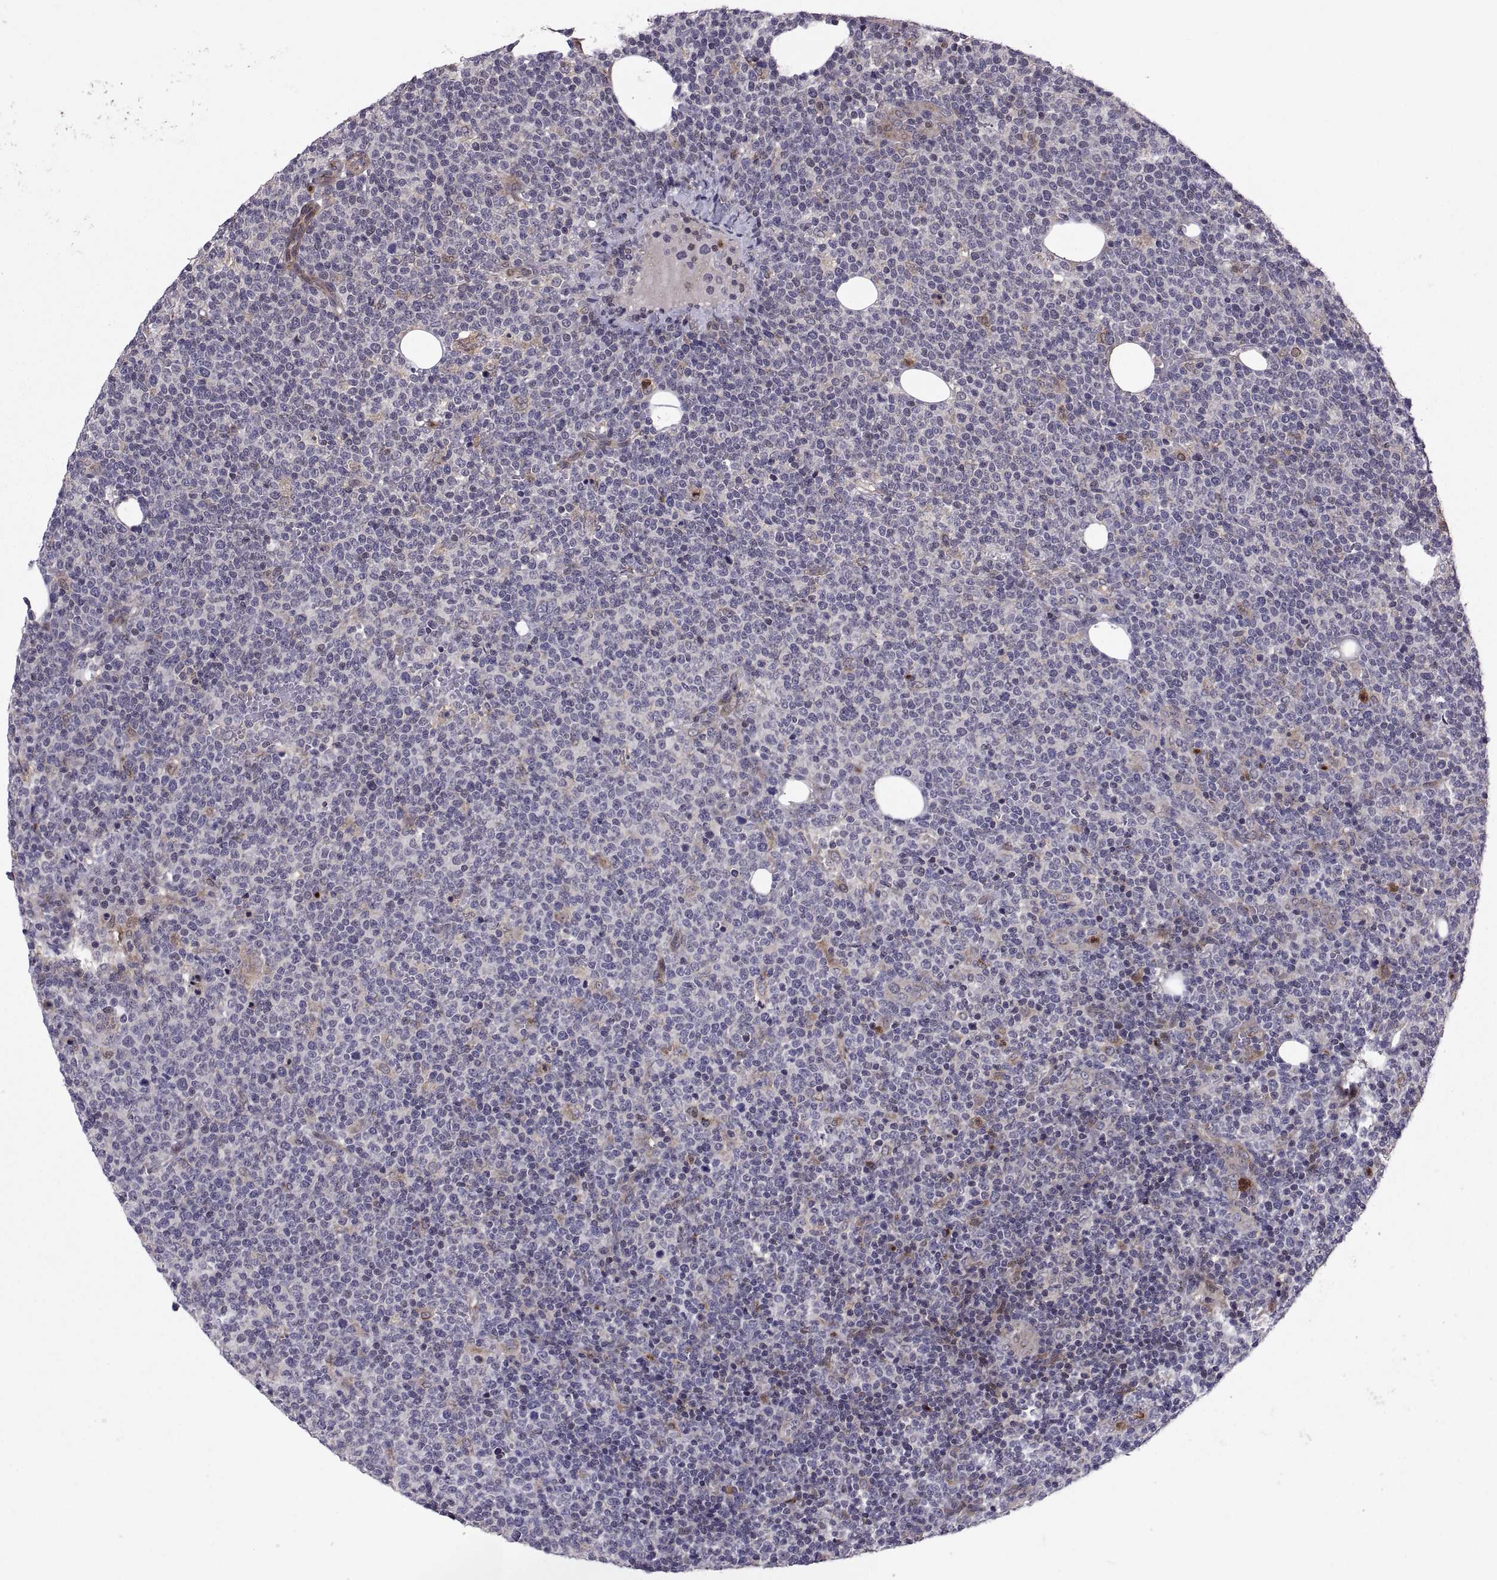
{"staining": {"intensity": "negative", "quantity": "none", "location": "none"}, "tissue": "lymphoma", "cell_type": "Tumor cells", "image_type": "cancer", "snomed": [{"axis": "morphology", "description": "Malignant lymphoma, non-Hodgkin's type, High grade"}, {"axis": "topography", "description": "Lymph node"}], "caption": "A high-resolution histopathology image shows immunohistochemistry staining of lymphoma, which reveals no significant positivity in tumor cells.", "gene": "TESC", "patient": {"sex": "male", "age": 61}}